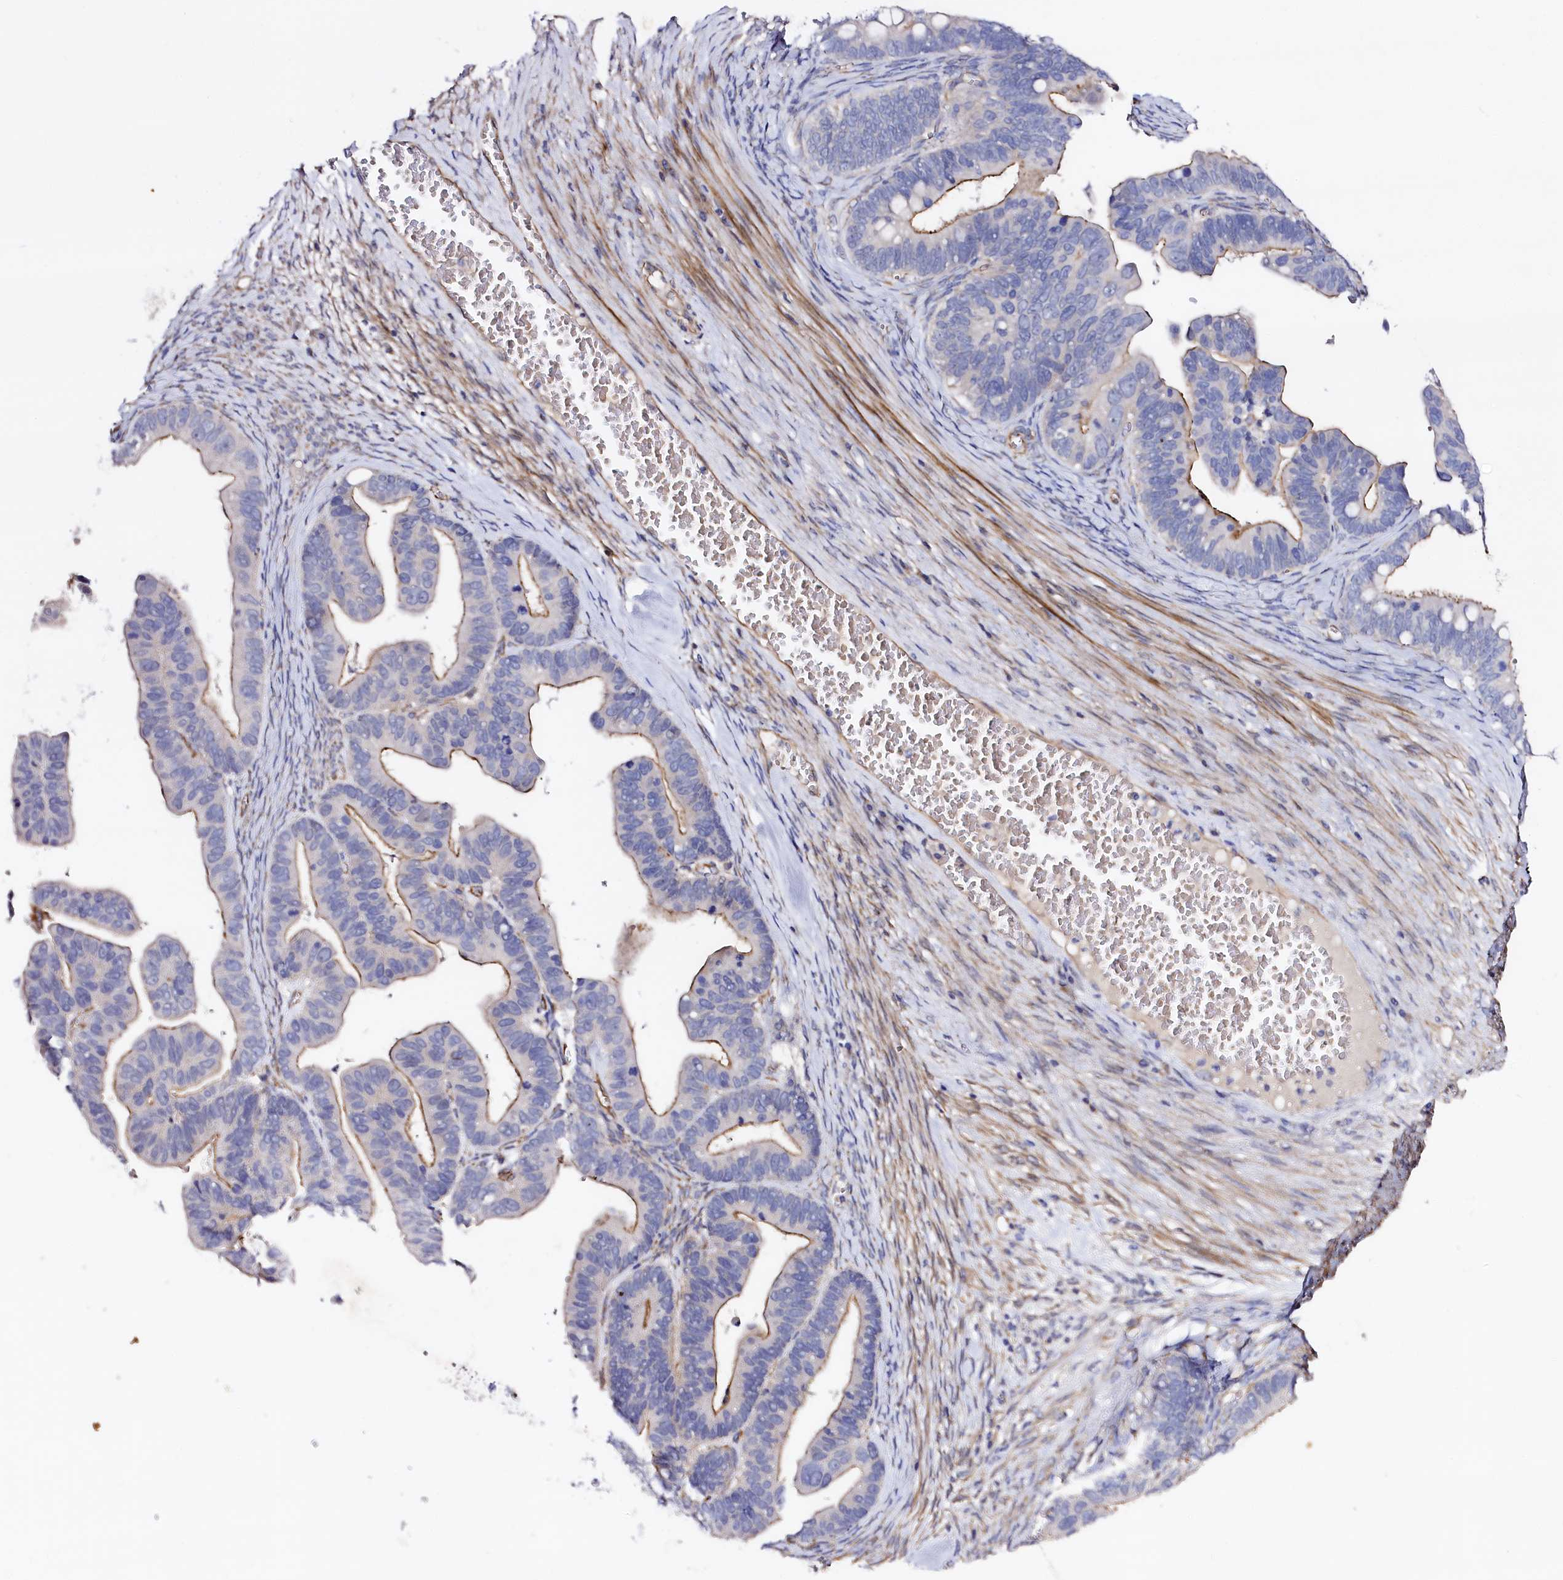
{"staining": {"intensity": "moderate", "quantity": "25%-75%", "location": "cytoplasmic/membranous"}, "tissue": "ovarian cancer", "cell_type": "Tumor cells", "image_type": "cancer", "snomed": [{"axis": "morphology", "description": "Cystadenocarcinoma, serous, NOS"}, {"axis": "topography", "description": "Ovary"}], "caption": "Immunohistochemistry (IHC) image of neoplastic tissue: human ovarian serous cystadenocarcinoma stained using immunohistochemistry demonstrates medium levels of moderate protein expression localized specifically in the cytoplasmic/membranous of tumor cells, appearing as a cytoplasmic/membranous brown color.", "gene": "SLC7A1", "patient": {"sex": "female", "age": 56}}